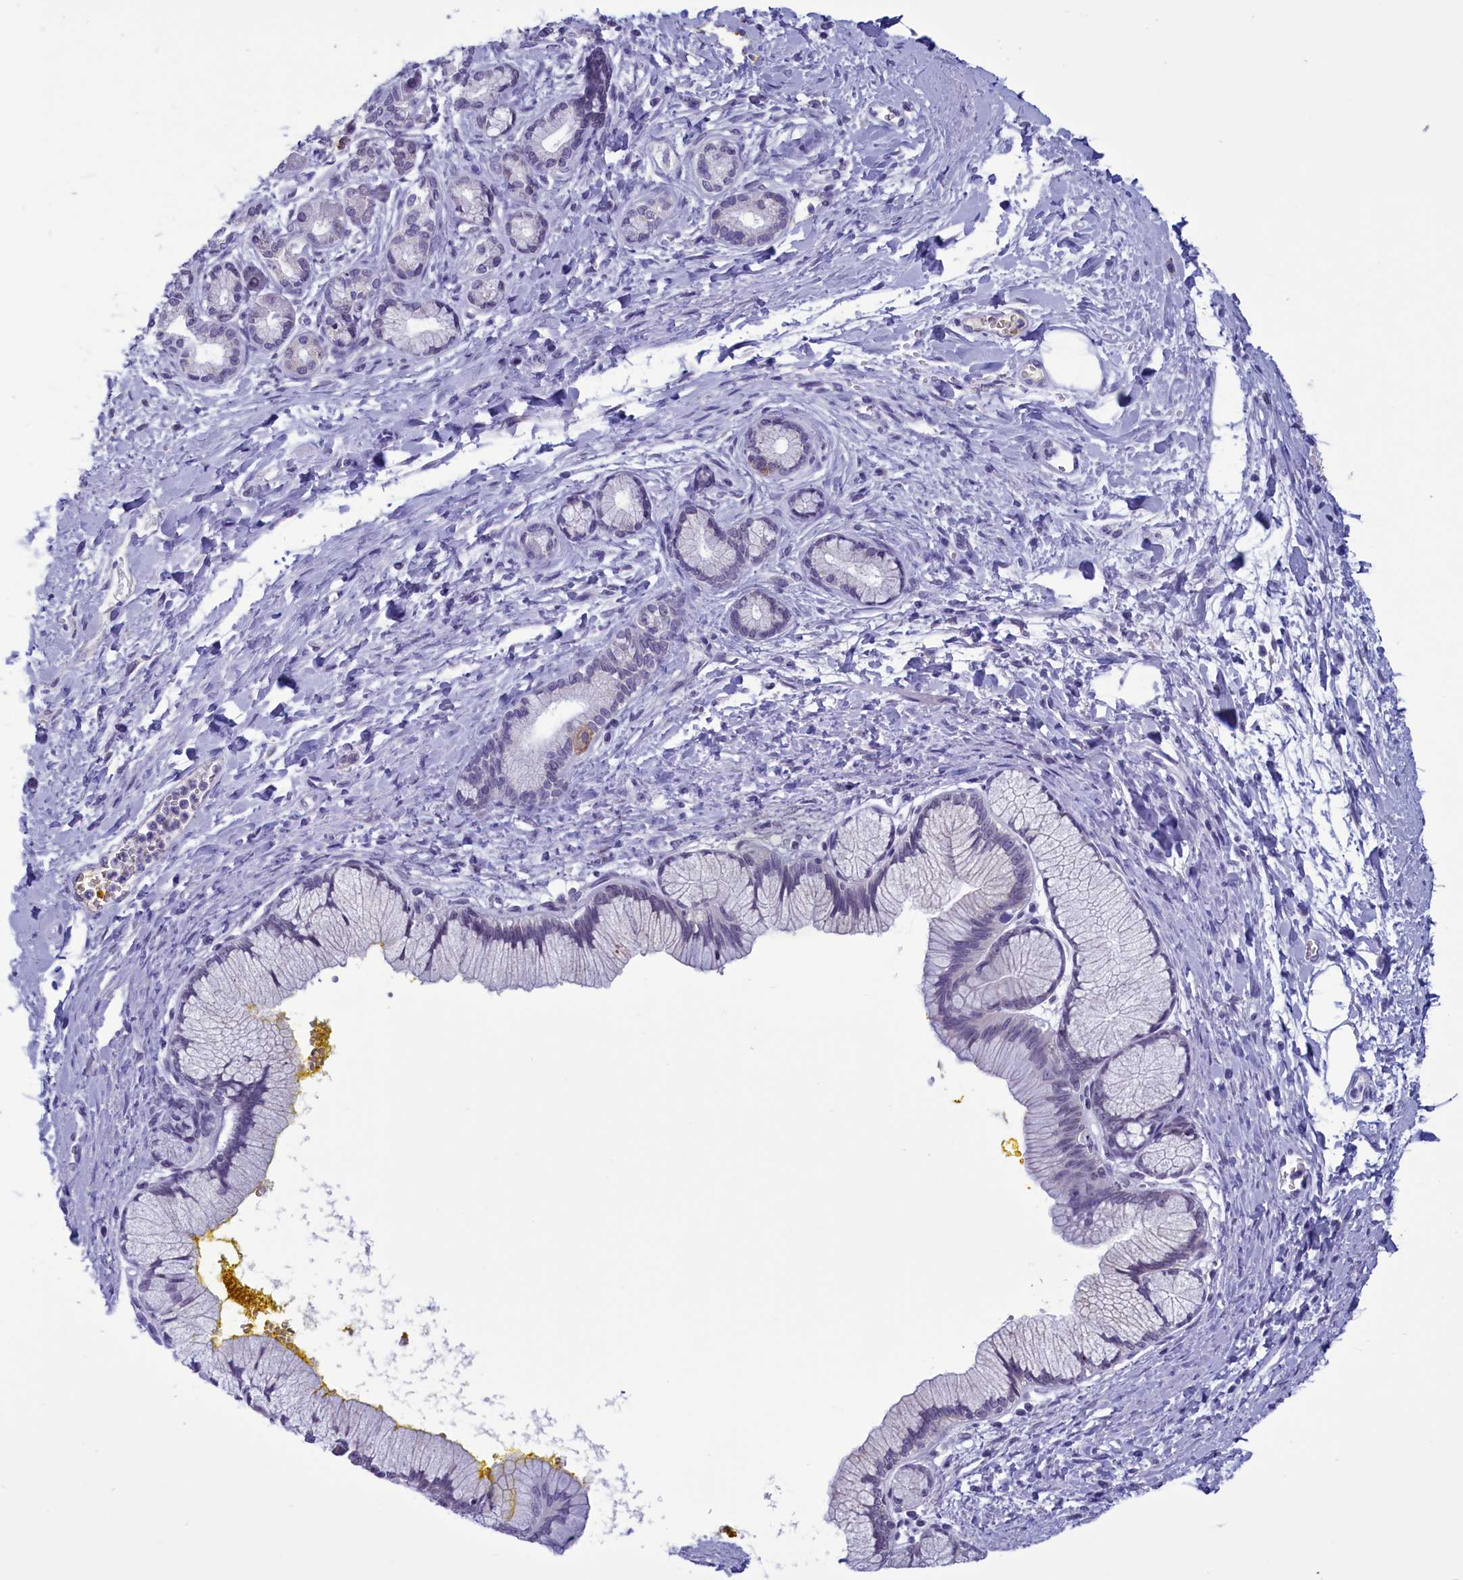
{"staining": {"intensity": "negative", "quantity": "none", "location": "none"}, "tissue": "pancreatic cancer", "cell_type": "Tumor cells", "image_type": "cancer", "snomed": [{"axis": "morphology", "description": "Adenocarcinoma, NOS"}, {"axis": "topography", "description": "Pancreas"}], "caption": "This is a histopathology image of immunohistochemistry (IHC) staining of adenocarcinoma (pancreatic), which shows no expression in tumor cells. The staining was performed using DAB (3,3'-diaminobenzidine) to visualize the protein expression in brown, while the nuclei were stained in blue with hematoxylin (Magnification: 20x).", "gene": "PARS2", "patient": {"sex": "male", "age": 58}}